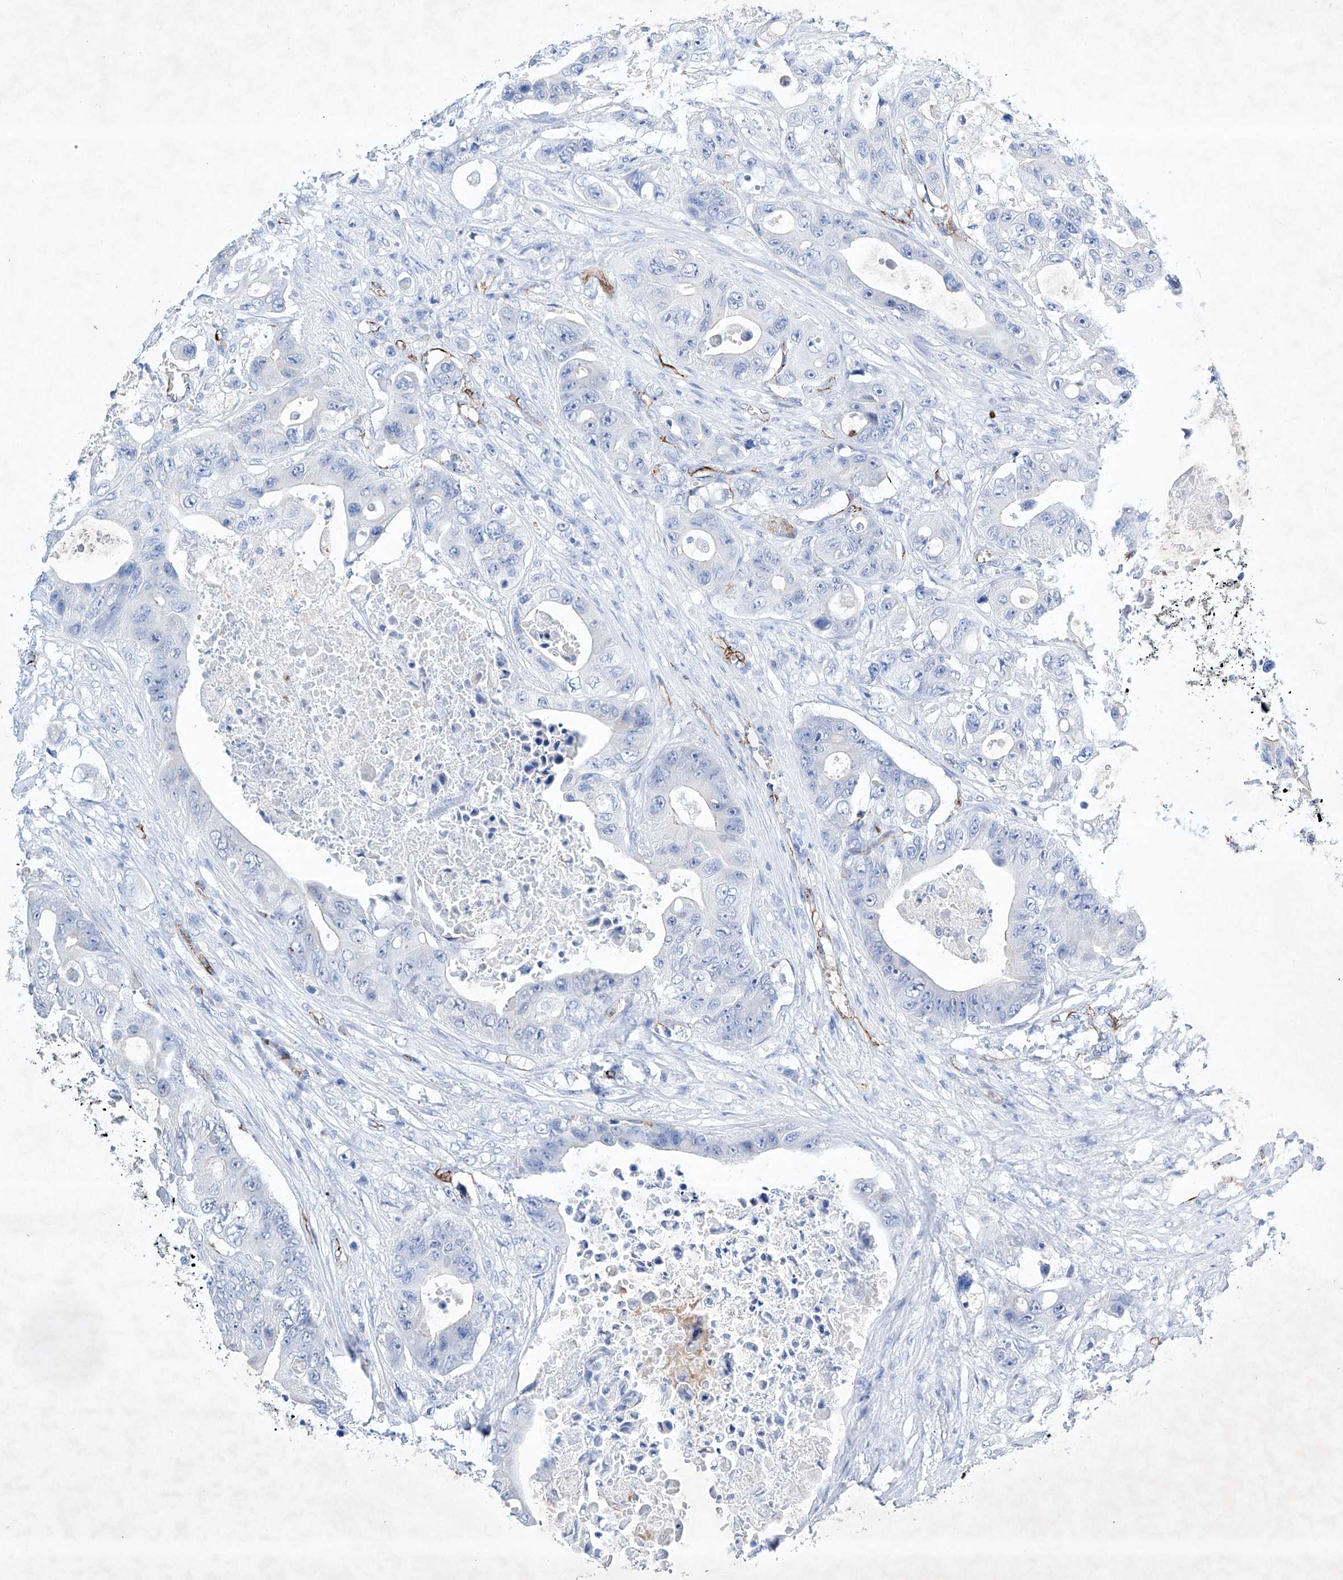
{"staining": {"intensity": "negative", "quantity": "none", "location": "none"}, "tissue": "colorectal cancer", "cell_type": "Tumor cells", "image_type": "cancer", "snomed": [{"axis": "morphology", "description": "Adenocarcinoma, NOS"}, {"axis": "topography", "description": "Colon"}], "caption": "This photomicrograph is of colorectal cancer (adenocarcinoma) stained with immunohistochemistry (IHC) to label a protein in brown with the nuclei are counter-stained blue. There is no positivity in tumor cells. The staining is performed using DAB brown chromogen with nuclei counter-stained in using hematoxylin.", "gene": "ETV7", "patient": {"sex": "female", "age": 46}}